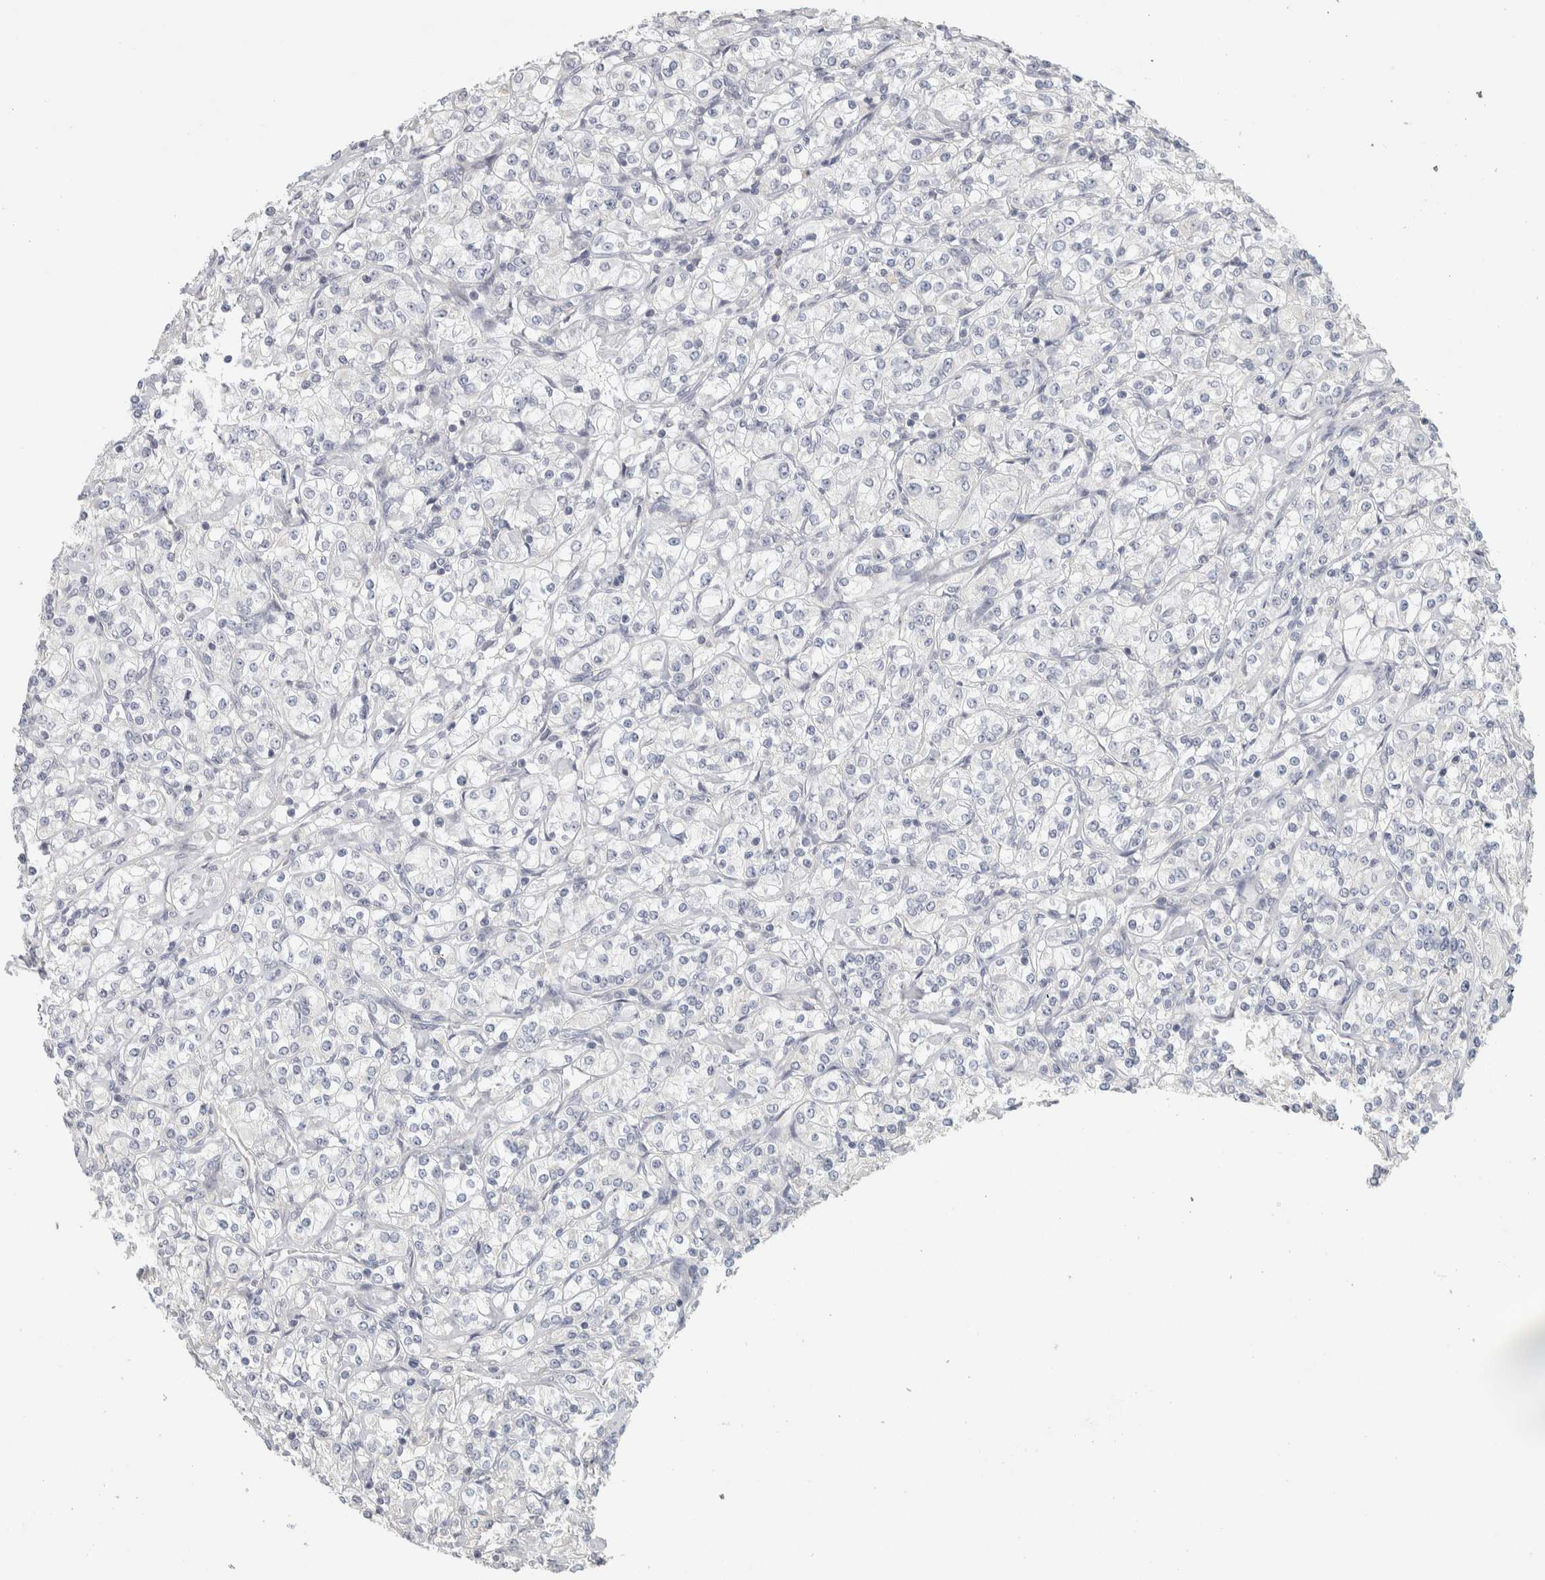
{"staining": {"intensity": "negative", "quantity": "none", "location": "none"}, "tissue": "renal cancer", "cell_type": "Tumor cells", "image_type": "cancer", "snomed": [{"axis": "morphology", "description": "Adenocarcinoma, NOS"}, {"axis": "topography", "description": "Kidney"}], "caption": "DAB (3,3'-diaminobenzidine) immunohistochemical staining of human renal adenocarcinoma demonstrates no significant staining in tumor cells.", "gene": "DCXR", "patient": {"sex": "male", "age": 77}}